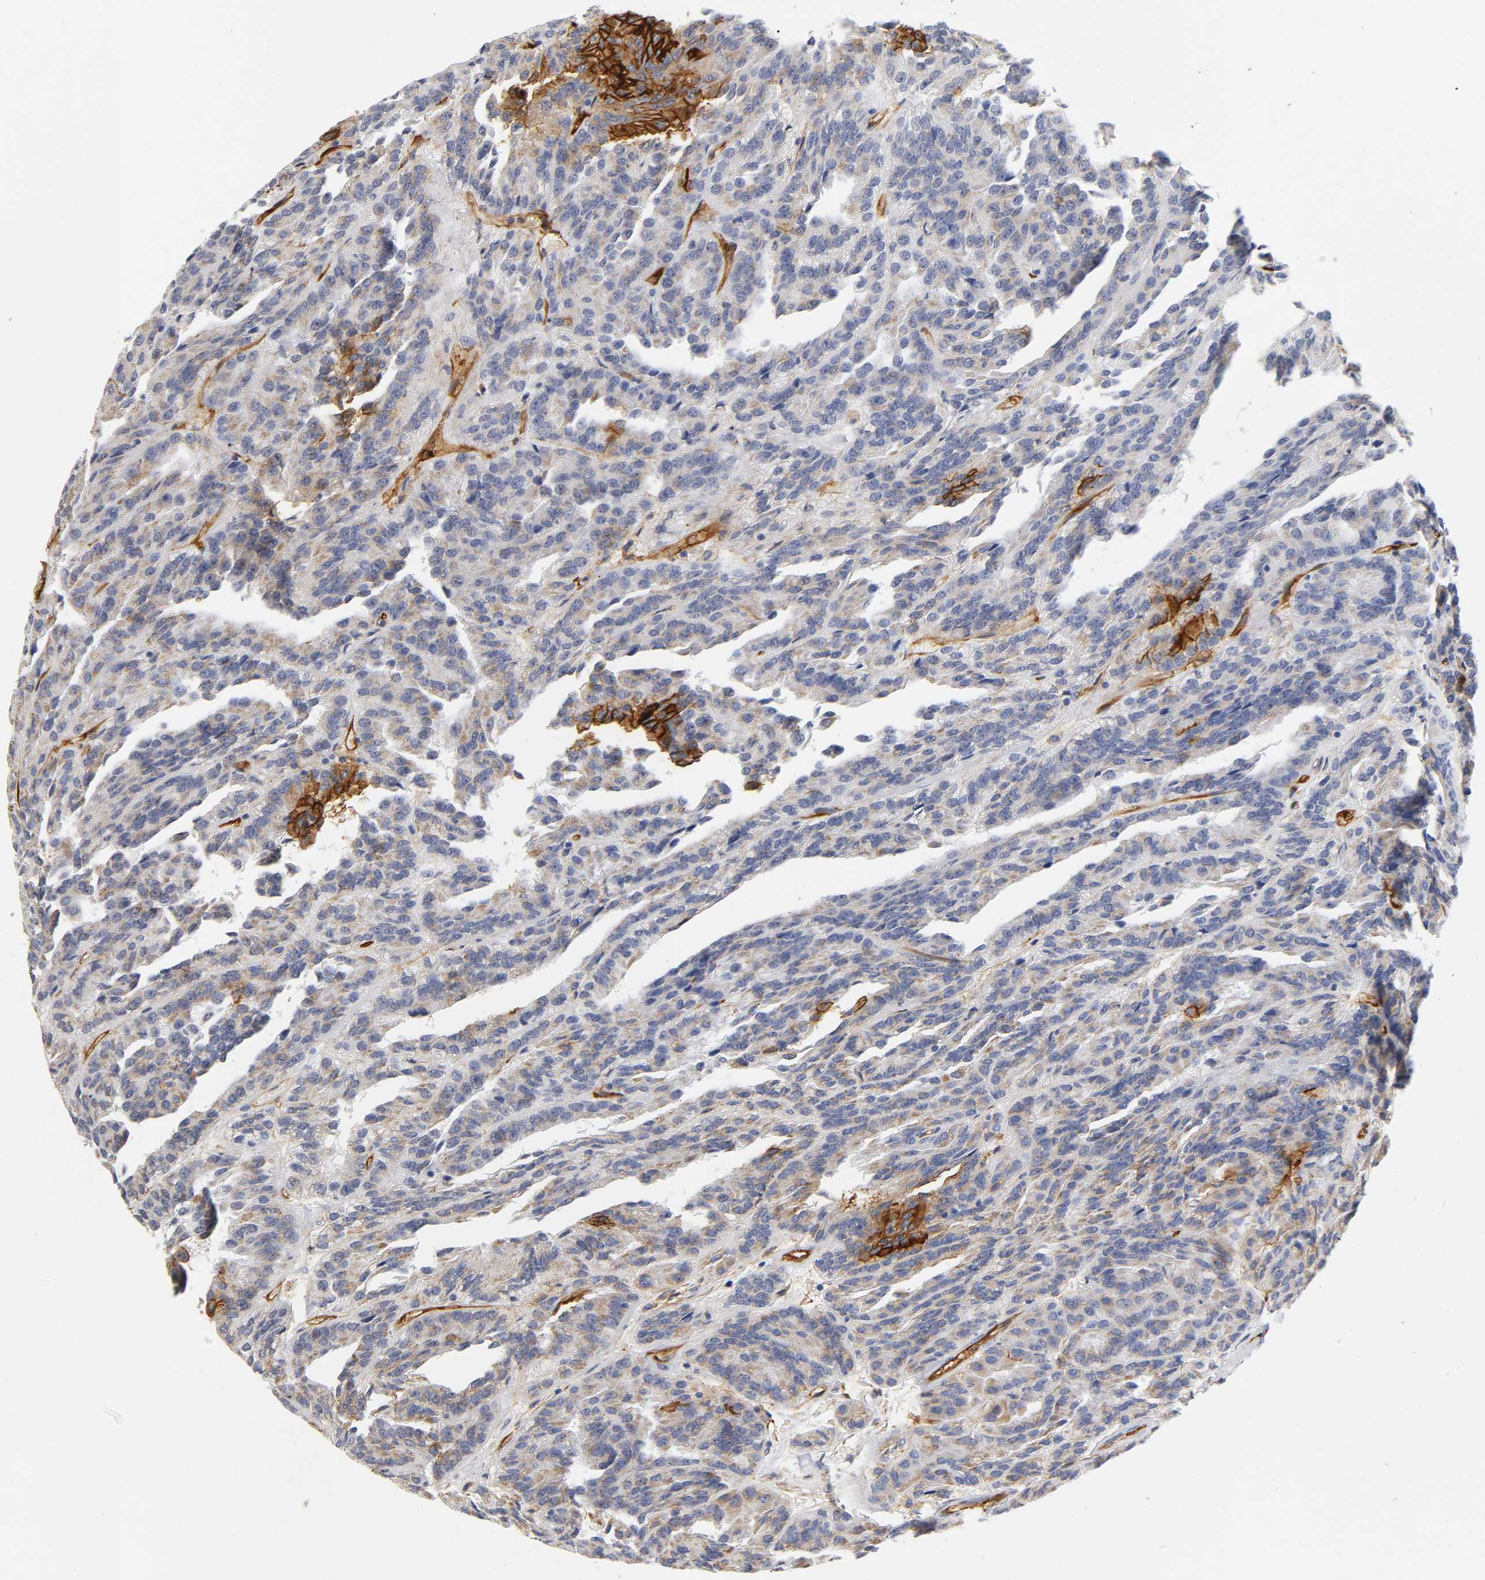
{"staining": {"intensity": "strong", "quantity": ">75%", "location": "cytoplasmic/membranous"}, "tissue": "renal cancer", "cell_type": "Tumor cells", "image_type": "cancer", "snomed": [{"axis": "morphology", "description": "Adenocarcinoma, NOS"}, {"axis": "topography", "description": "Kidney"}], "caption": "Protein expression analysis of human renal cancer reveals strong cytoplasmic/membranous expression in approximately >75% of tumor cells.", "gene": "ICAM1", "patient": {"sex": "male", "age": 46}}